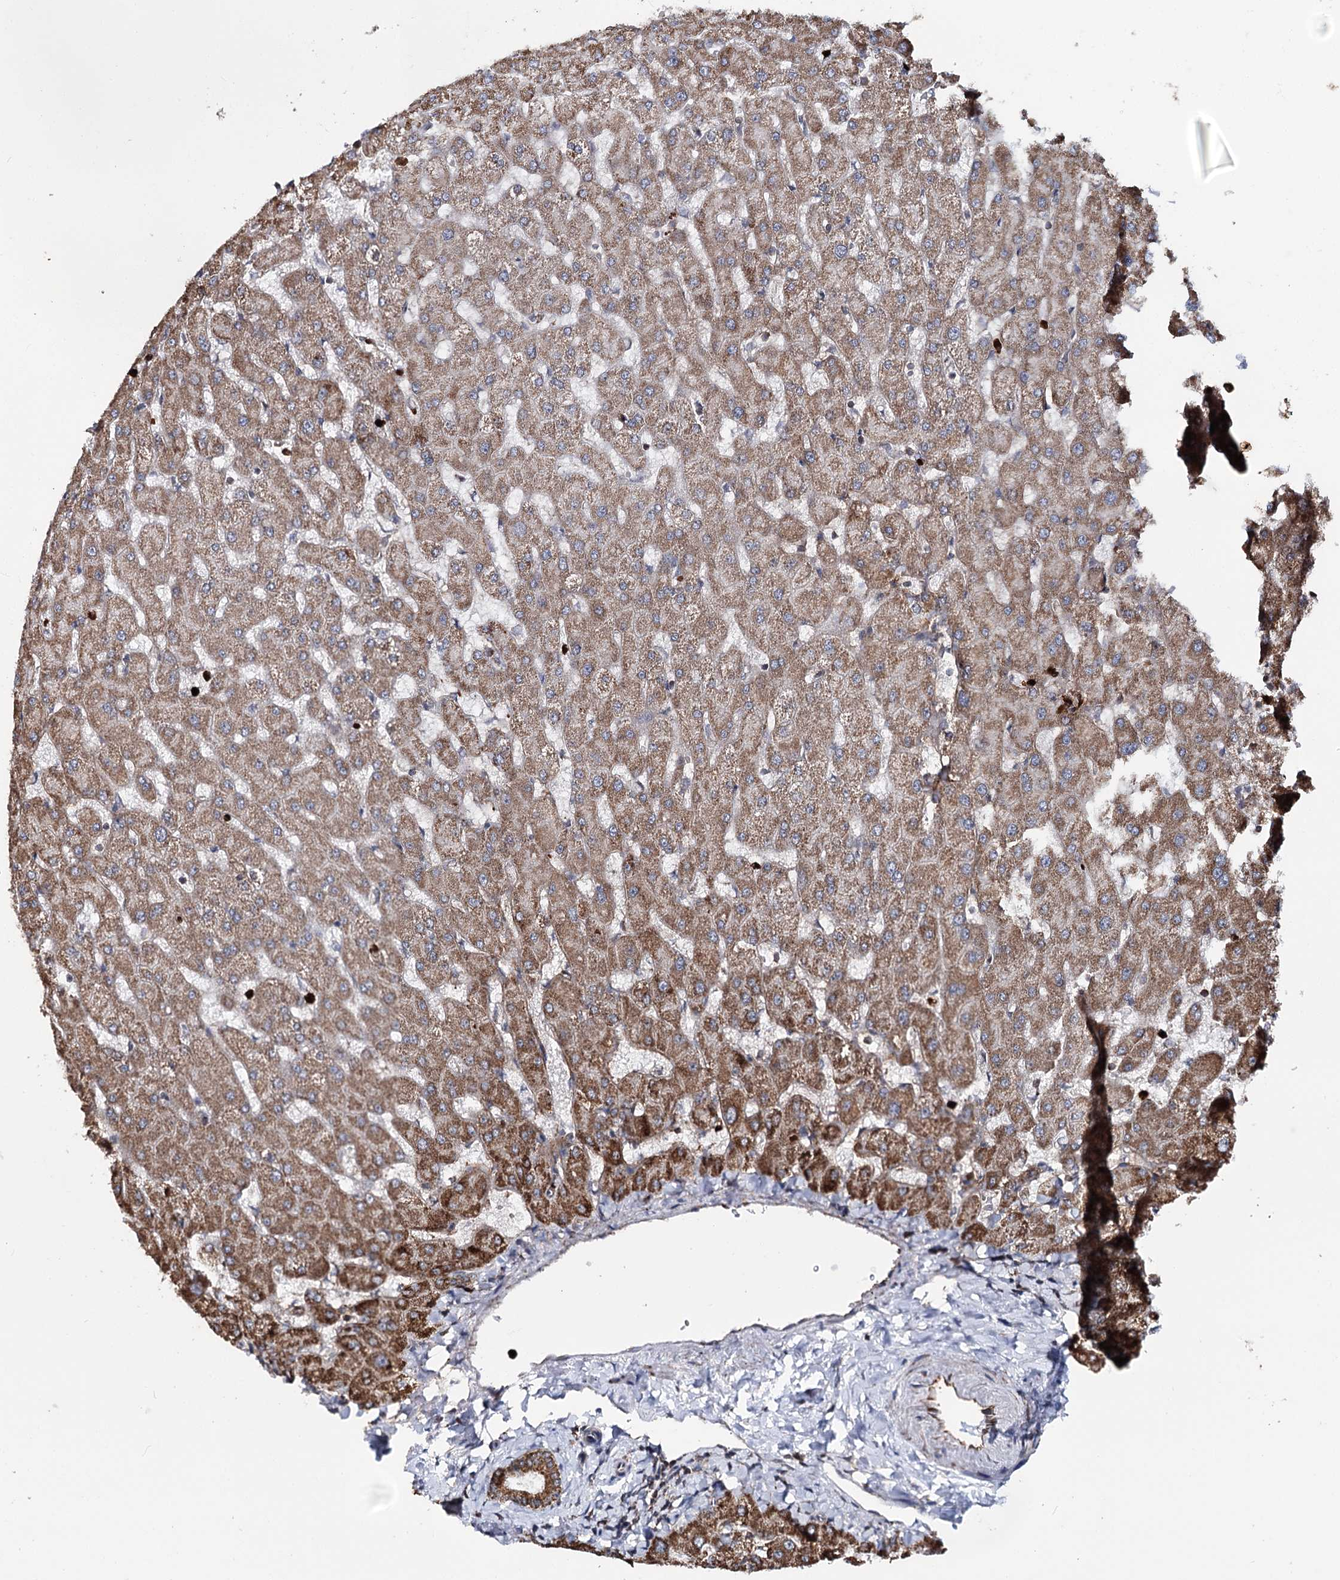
{"staining": {"intensity": "moderate", "quantity": ">75%", "location": "cytoplasmic/membranous"}, "tissue": "liver", "cell_type": "Cholangiocytes", "image_type": "normal", "snomed": [{"axis": "morphology", "description": "Normal tissue, NOS"}, {"axis": "topography", "description": "Liver"}], "caption": "Immunohistochemistry (DAB) staining of unremarkable liver displays moderate cytoplasmic/membranous protein positivity in about >75% of cholangiocytes. (DAB IHC with brightfield microscopy, high magnification).", "gene": "FGFR1OP2", "patient": {"sex": "female", "age": 63}}